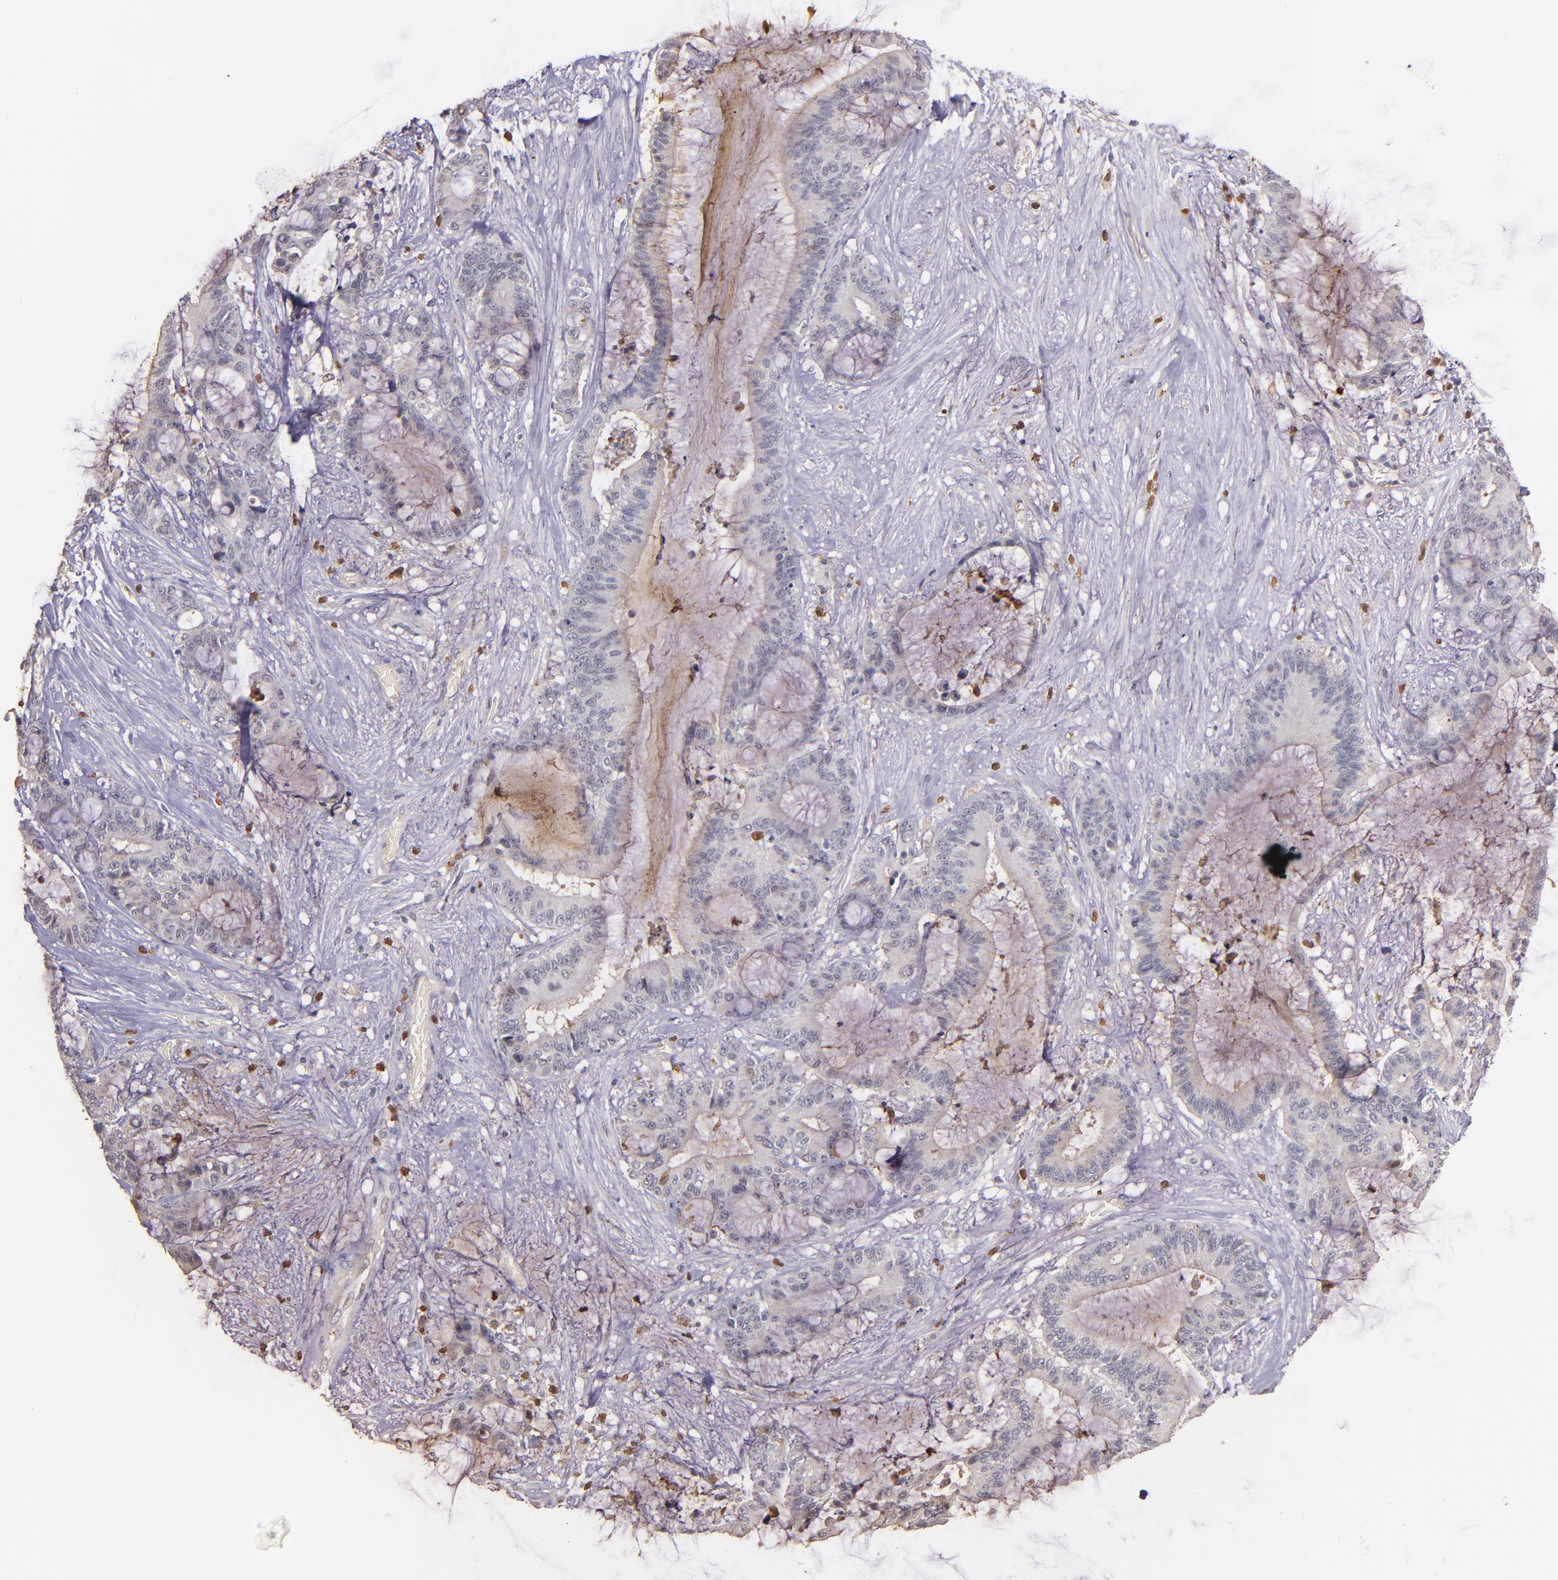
{"staining": {"intensity": "weak", "quantity": ">75%", "location": "cytoplasmic/membranous"}, "tissue": "liver cancer", "cell_type": "Tumor cells", "image_type": "cancer", "snomed": [{"axis": "morphology", "description": "Cholangiocarcinoma"}, {"axis": "topography", "description": "Liver"}], "caption": "Tumor cells show low levels of weak cytoplasmic/membranous staining in about >75% of cells in human liver cancer (cholangiocarcinoma). Immunohistochemistry stains the protein of interest in brown and the nuclei are stained blue.", "gene": "PTS", "patient": {"sex": "female", "age": 73}}